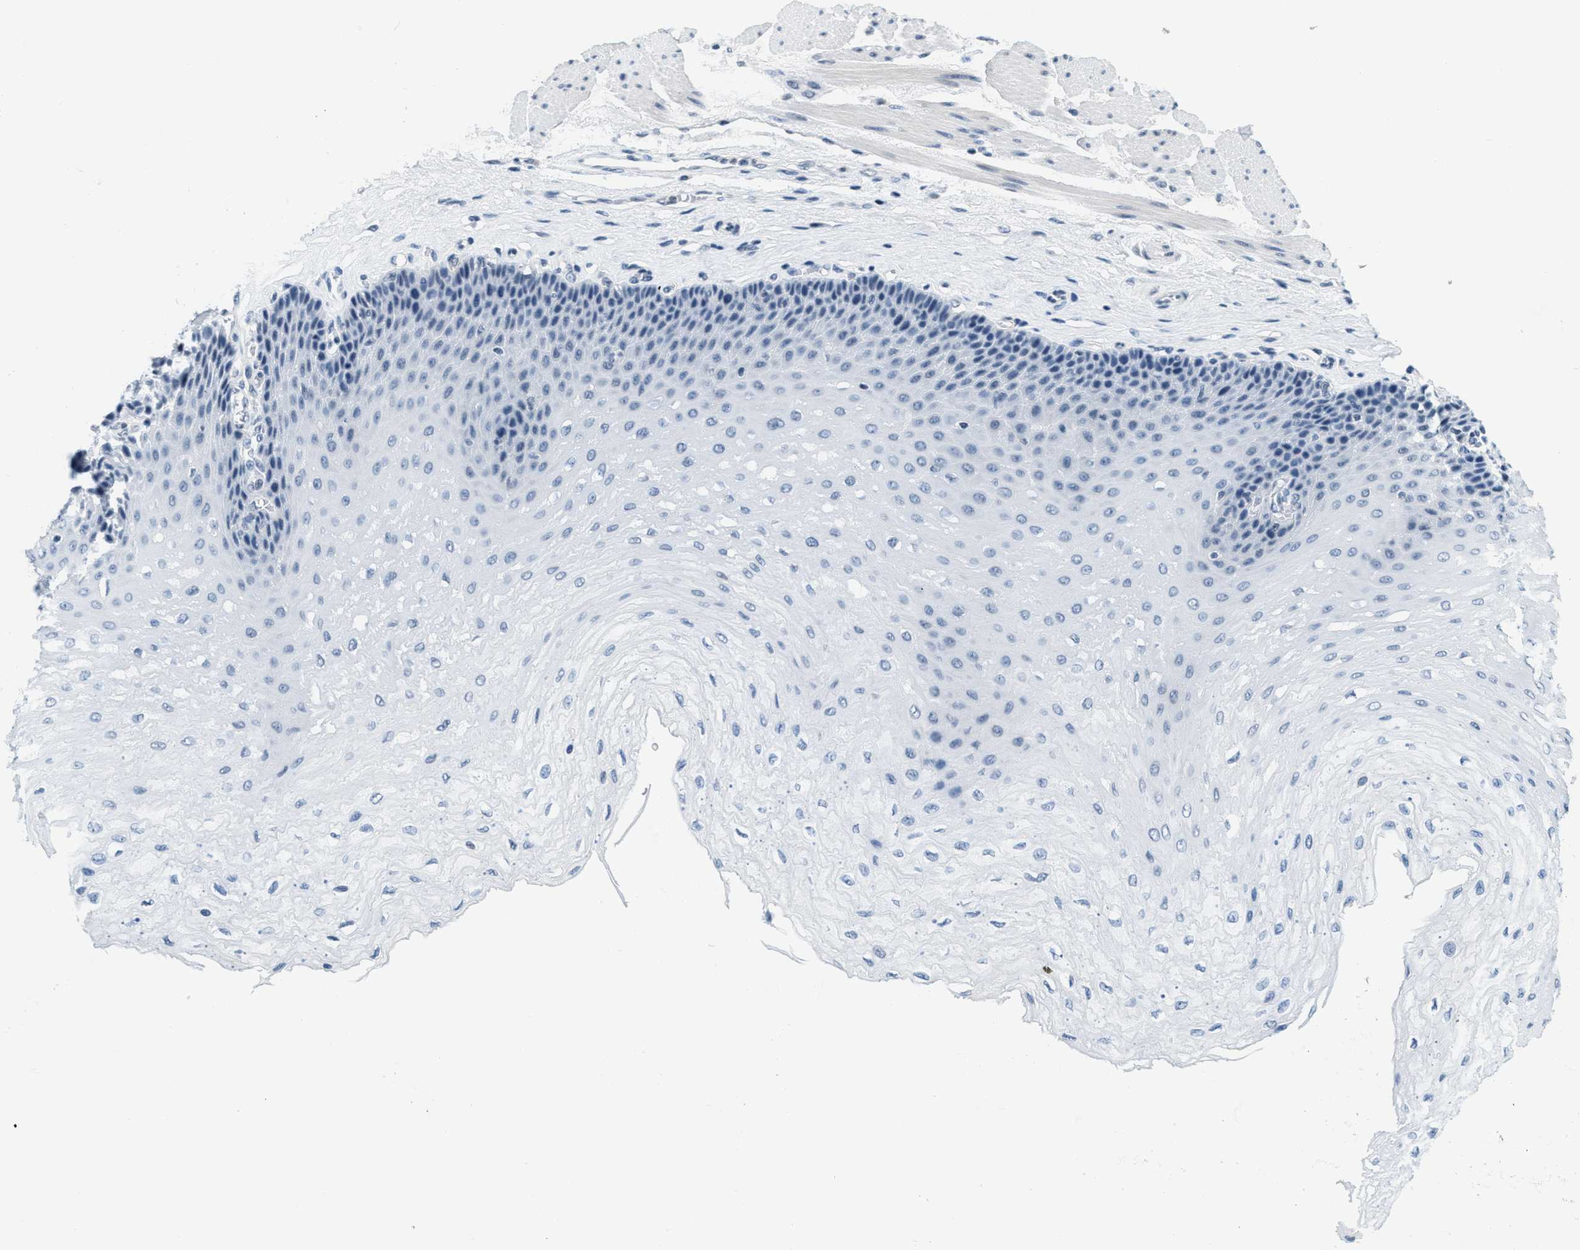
{"staining": {"intensity": "negative", "quantity": "none", "location": "none"}, "tissue": "esophagus", "cell_type": "Squamous epithelial cells", "image_type": "normal", "snomed": [{"axis": "morphology", "description": "Normal tissue, NOS"}, {"axis": "topography", "description": "Esophagus"}], "caption": "High magnification brightfield microscopy of normal esophagus stained with DAB (3,3'-diaminobenzidine) (brown) and counterstained with hematoxylin (blue): squamous epithelial cells show no significant positivity.", "gene": "CA4", "patient": {"sex": "female", "age": 72}}